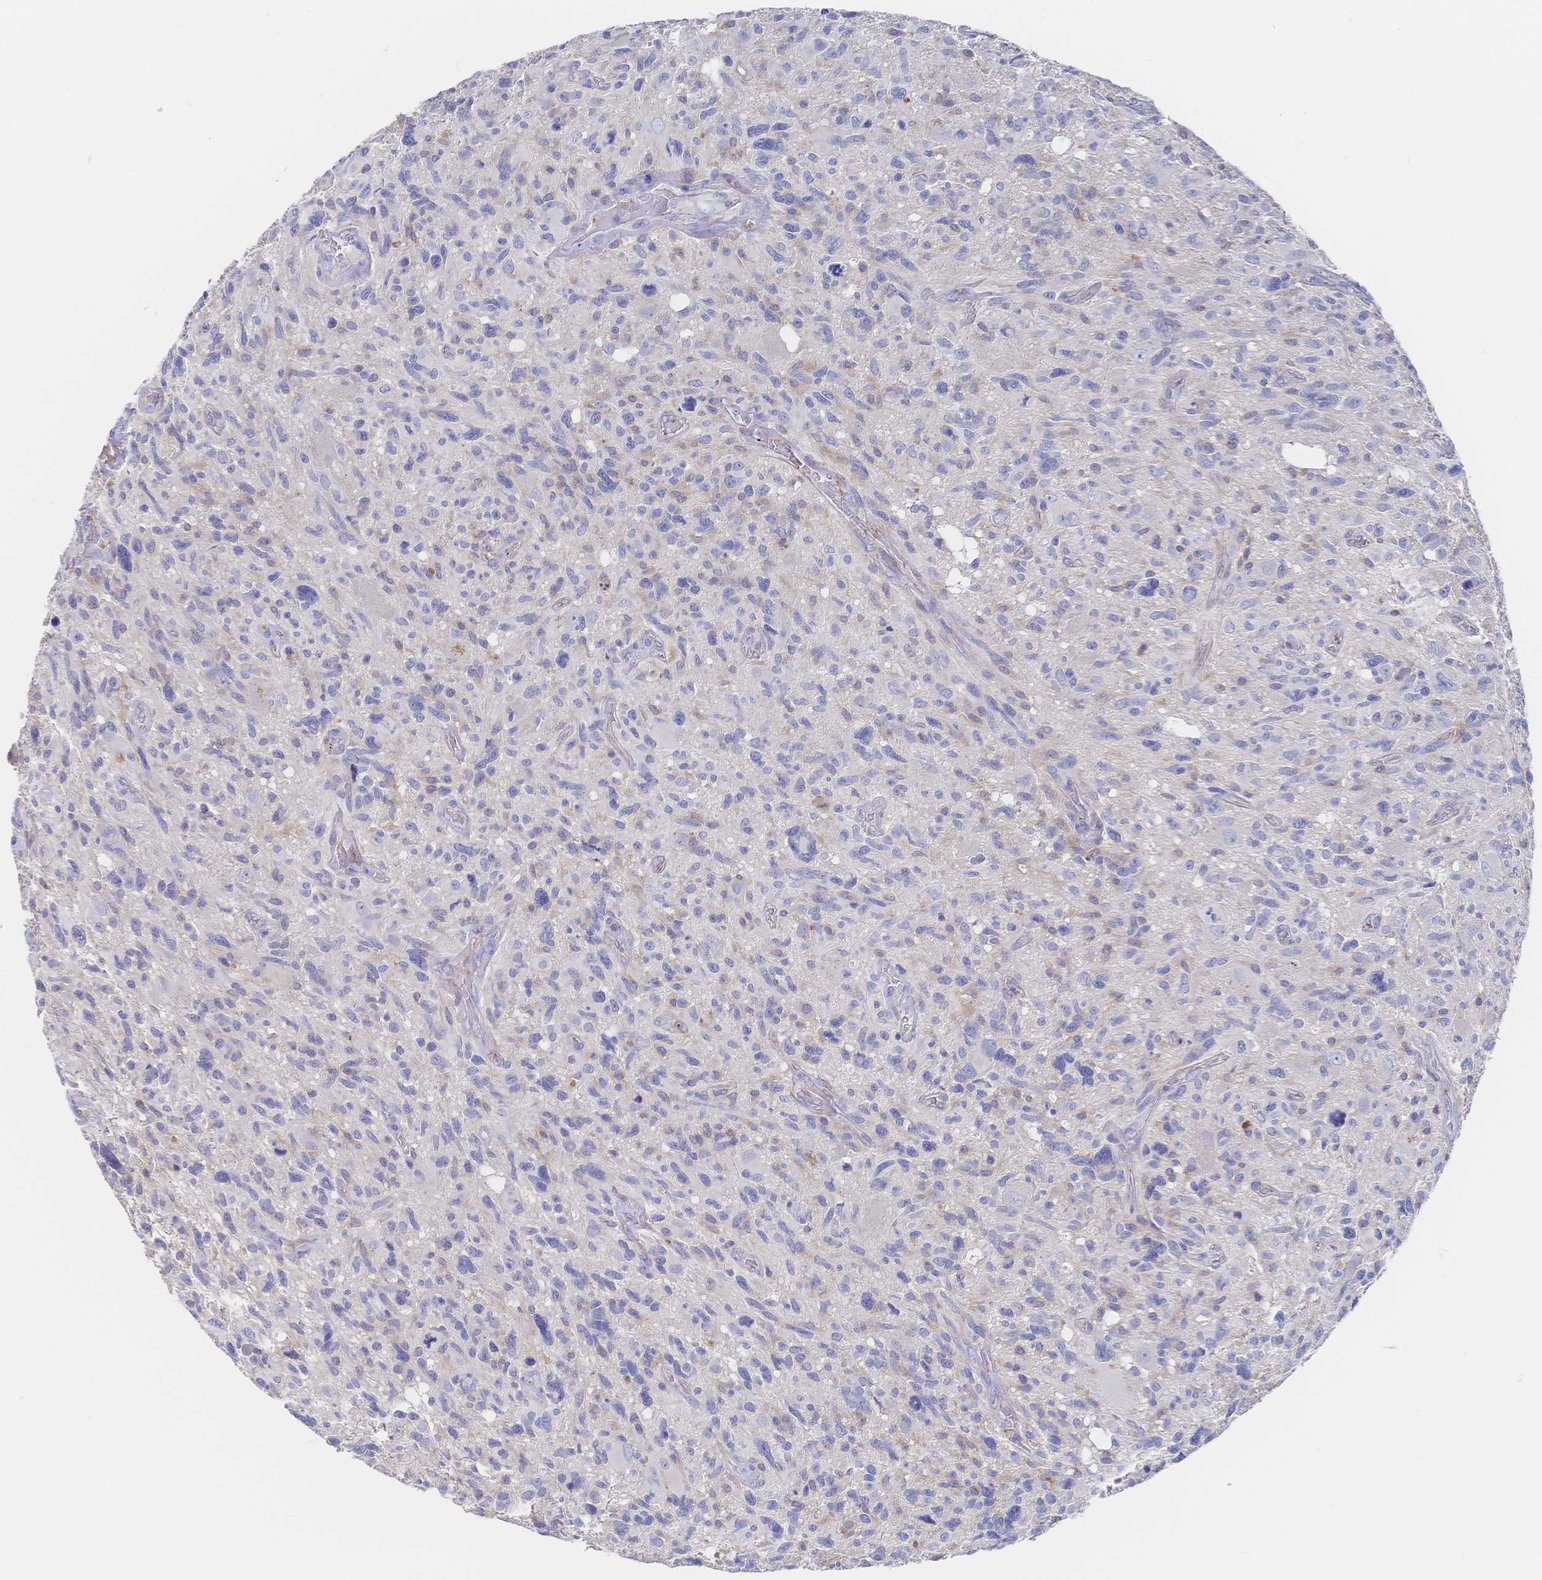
{"staining": {"intensity": "negative", "quantity": "none", "location": "none"}, "tissue": "glioma", "cell_type": "Tumor cells", "image_type": "cancer", "snomed": [{"axis": "morphology", "description": "Glioma, malignant, High grade"}, {"axis": "topography", "description": "Brain"}], "caption": "Immunohistochemistry image of neoplastic tissue: human malignant high-grade glioma stained with DAB (3,3'-diaminobenzidine) shows no significant protein positivity in tumor cells.", "gene": "F11R", "patient": {"sex": "male", "age": 49}}